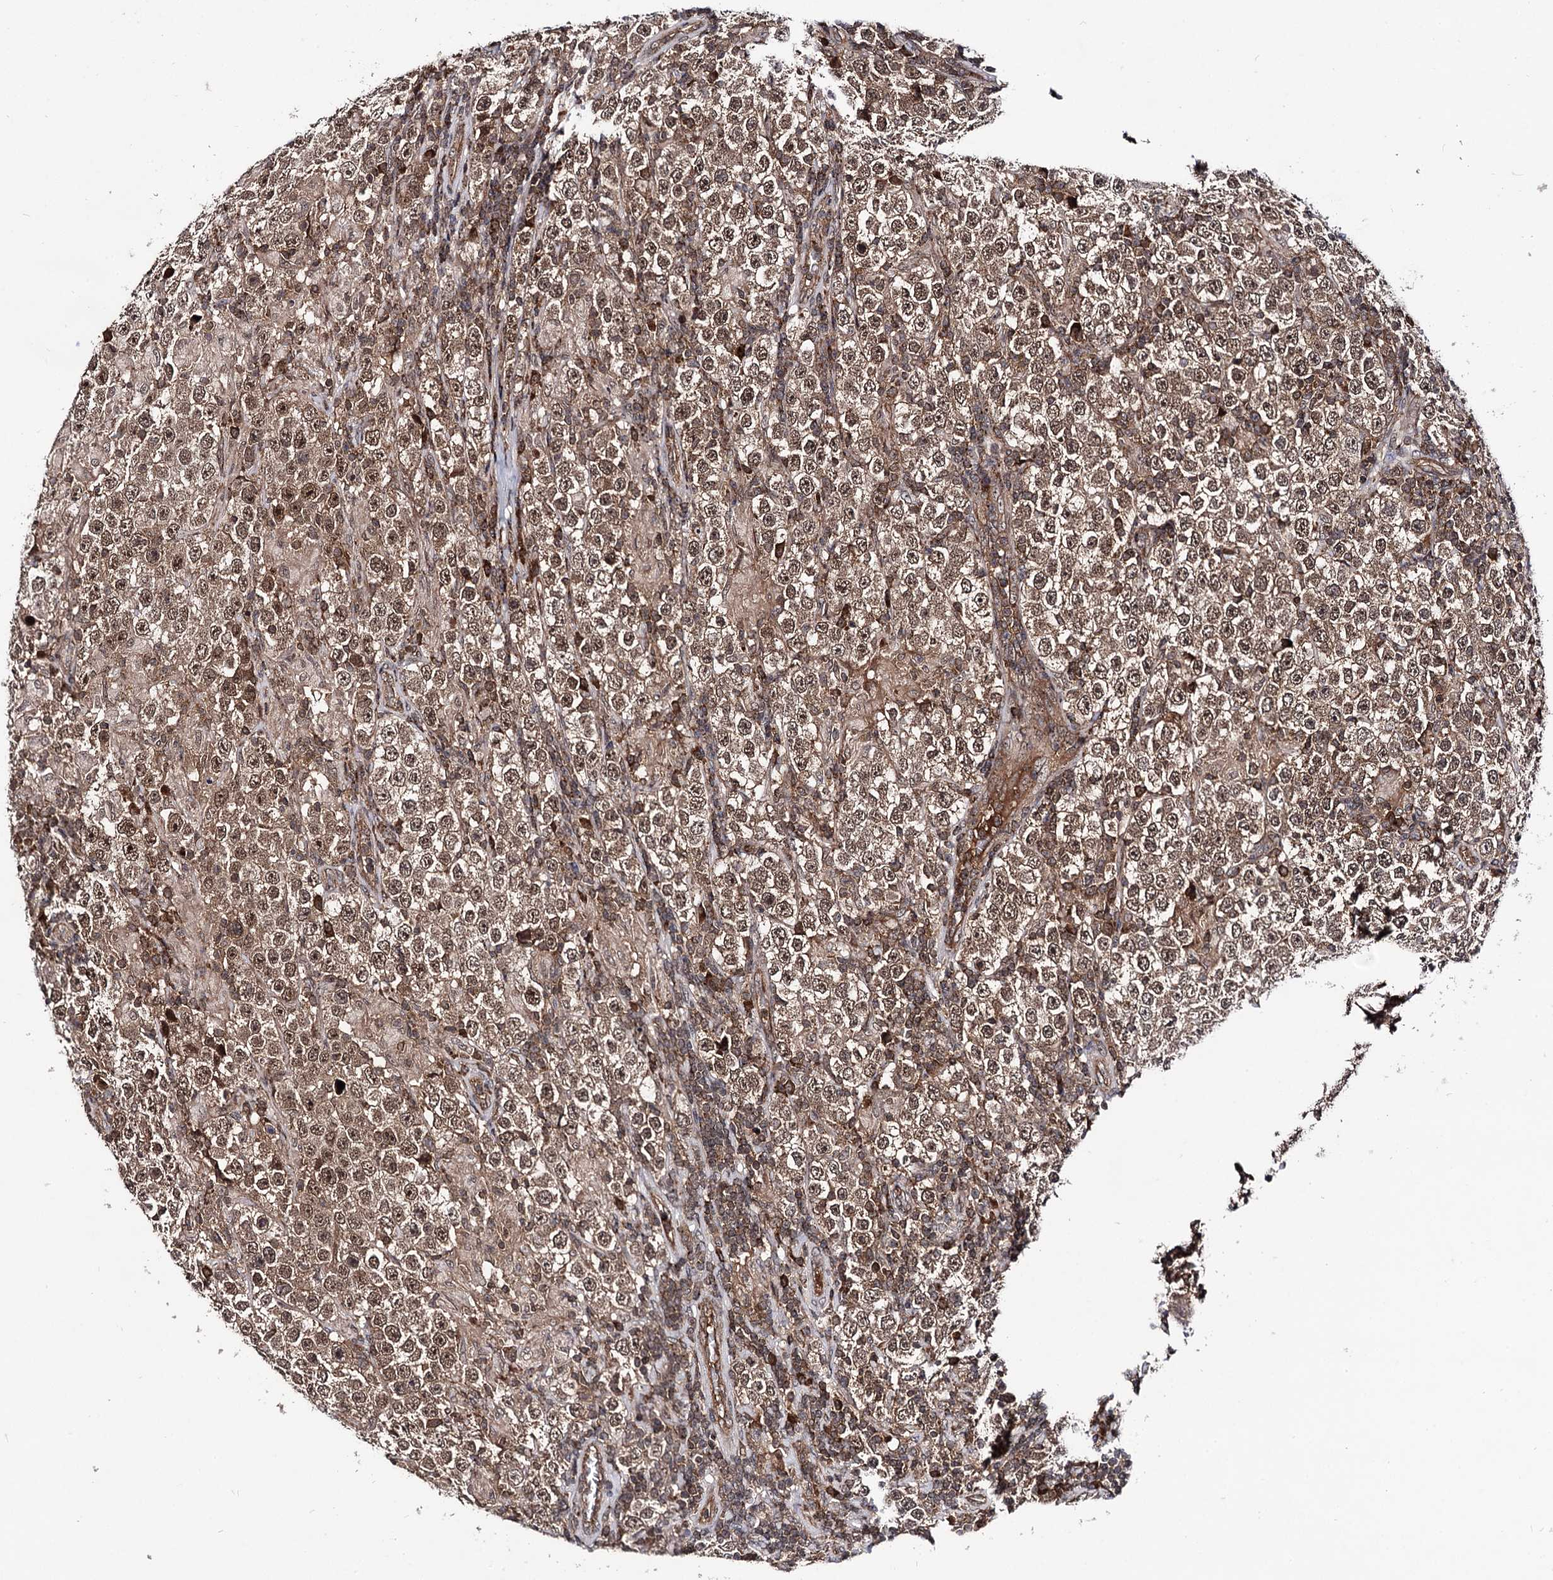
{"staining": {"intensity": "moderate", "quantity": ">75%", "location": "cytoplasmic/membranous,nuclear"}, "tissue": "testis cancer", "cell_type": "Tumor cells", "image_type": "cancer", "snomed": [{"axis": "morphology", "description": "Normal tissue, NOS"}, {"axis": "morphology", "description": "Urothelial carcinoma, High grade"}, {"axis": "morphology", "description": "Seminoma, NOS"}, {"axis": "morphology", "description": "Carcinoma, Embryonal, NOS"}, {"axis": "topography", "description": "Urinary bladder"}, {"axis": "topography", "description": "Testis"}], "caption": "Immunohistochemical staining of human high-grade urothelial carcinoma (testis) shows moderate cytoplasmic/membranous and nuclear protein positivity in approximately >75% of tumor cells.", "gene": "MICAL2", "patient": {"sex": "male", "age": 41}}